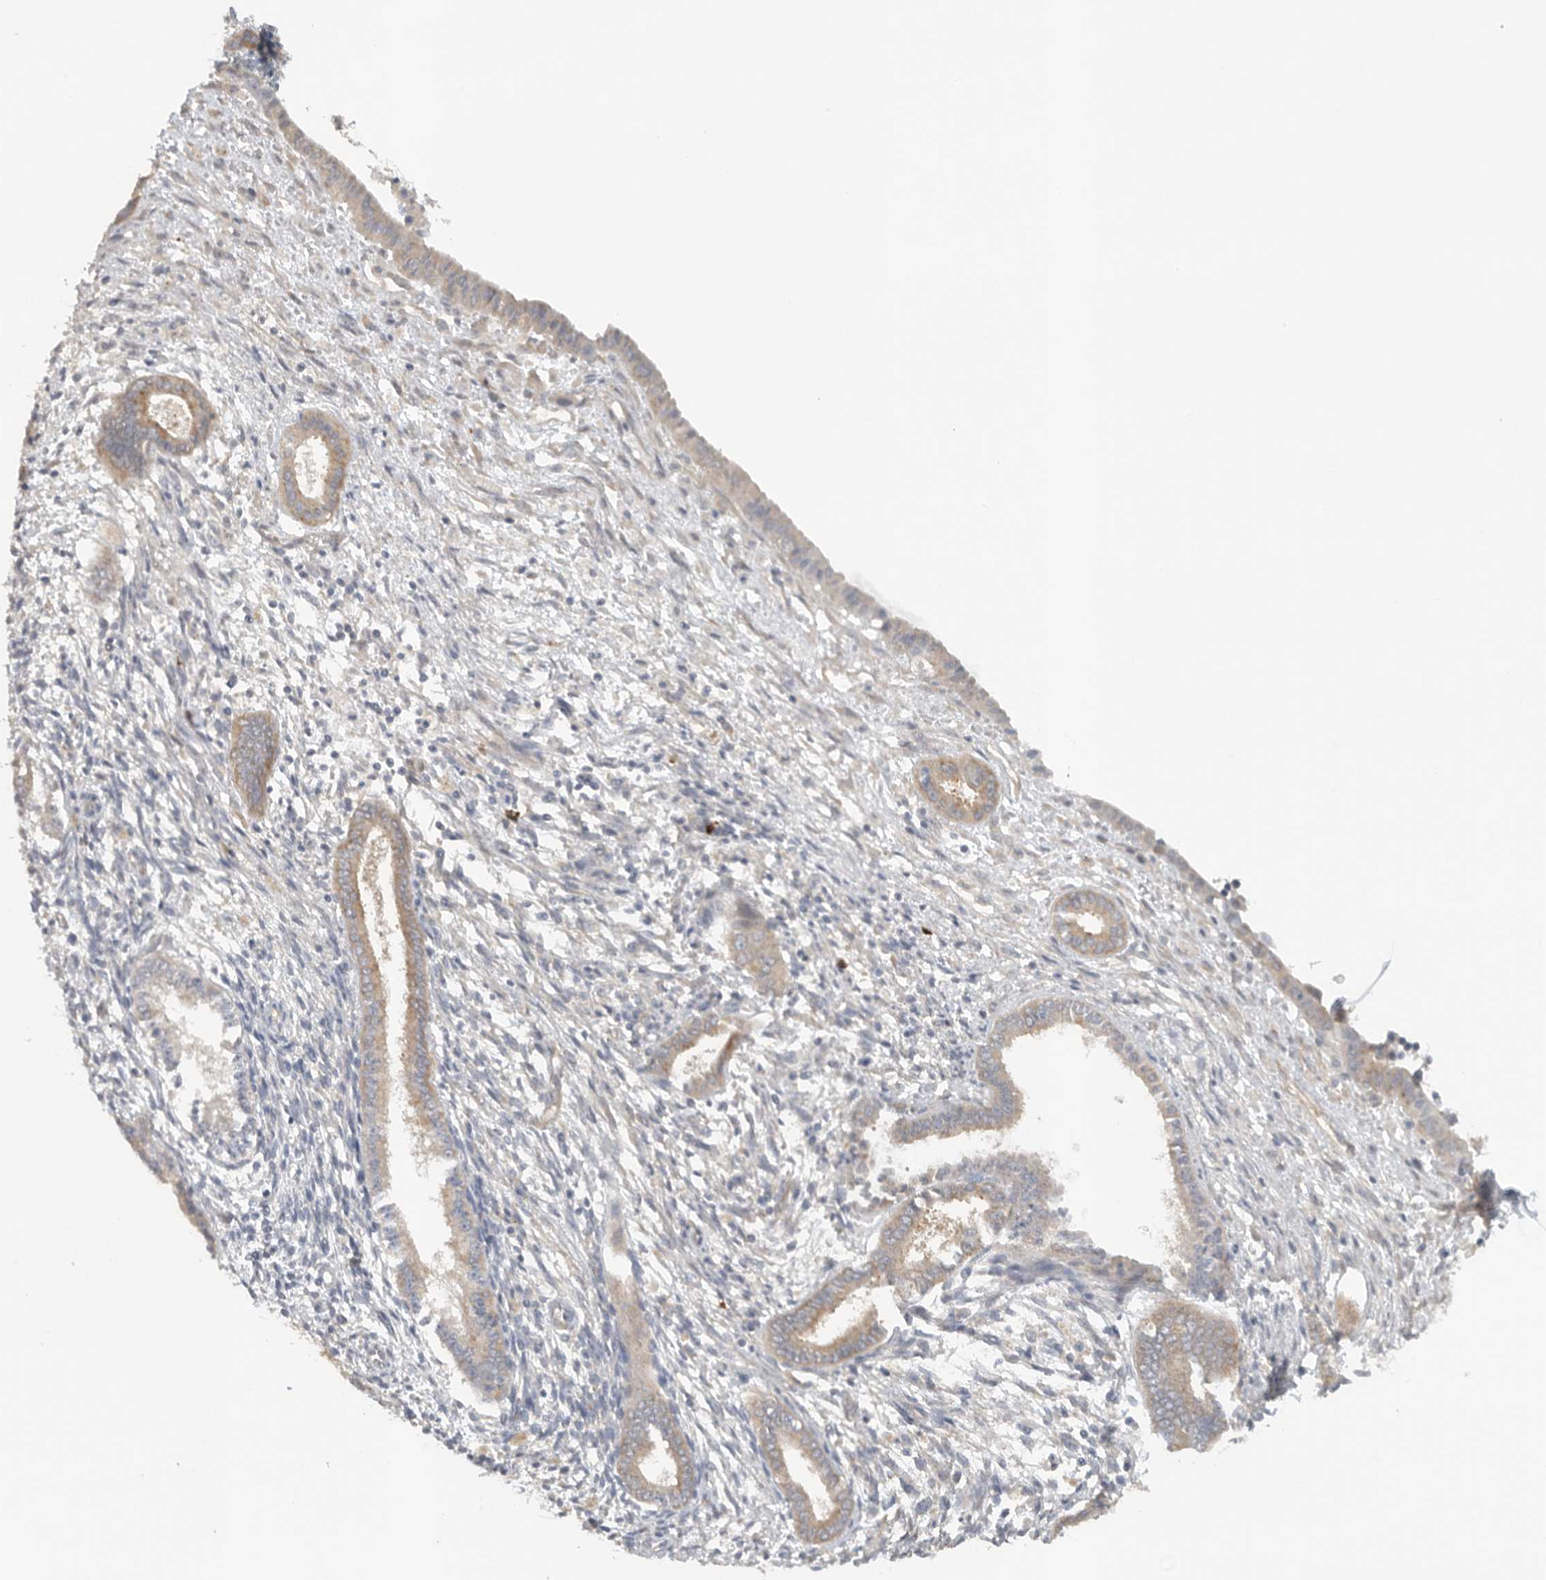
{"staining": {"intensity": "negative", "quantity": "none", "location": "none"}, "tissue": "endometrium", "cell_type": "Cells in endometrial stroma", "image_type": "normal", "snomed": [{"axis": "morphology", "description": "Normal tissue, NOS"}, {"axis": "topography", "description": "Endometrium"}], "caption": "Micrograph shows no significant protein positivity in cells in endometrial stroma of normal endometrium.", "gene": "PUM1", "patient": {"sex": "female", "age": 56}}